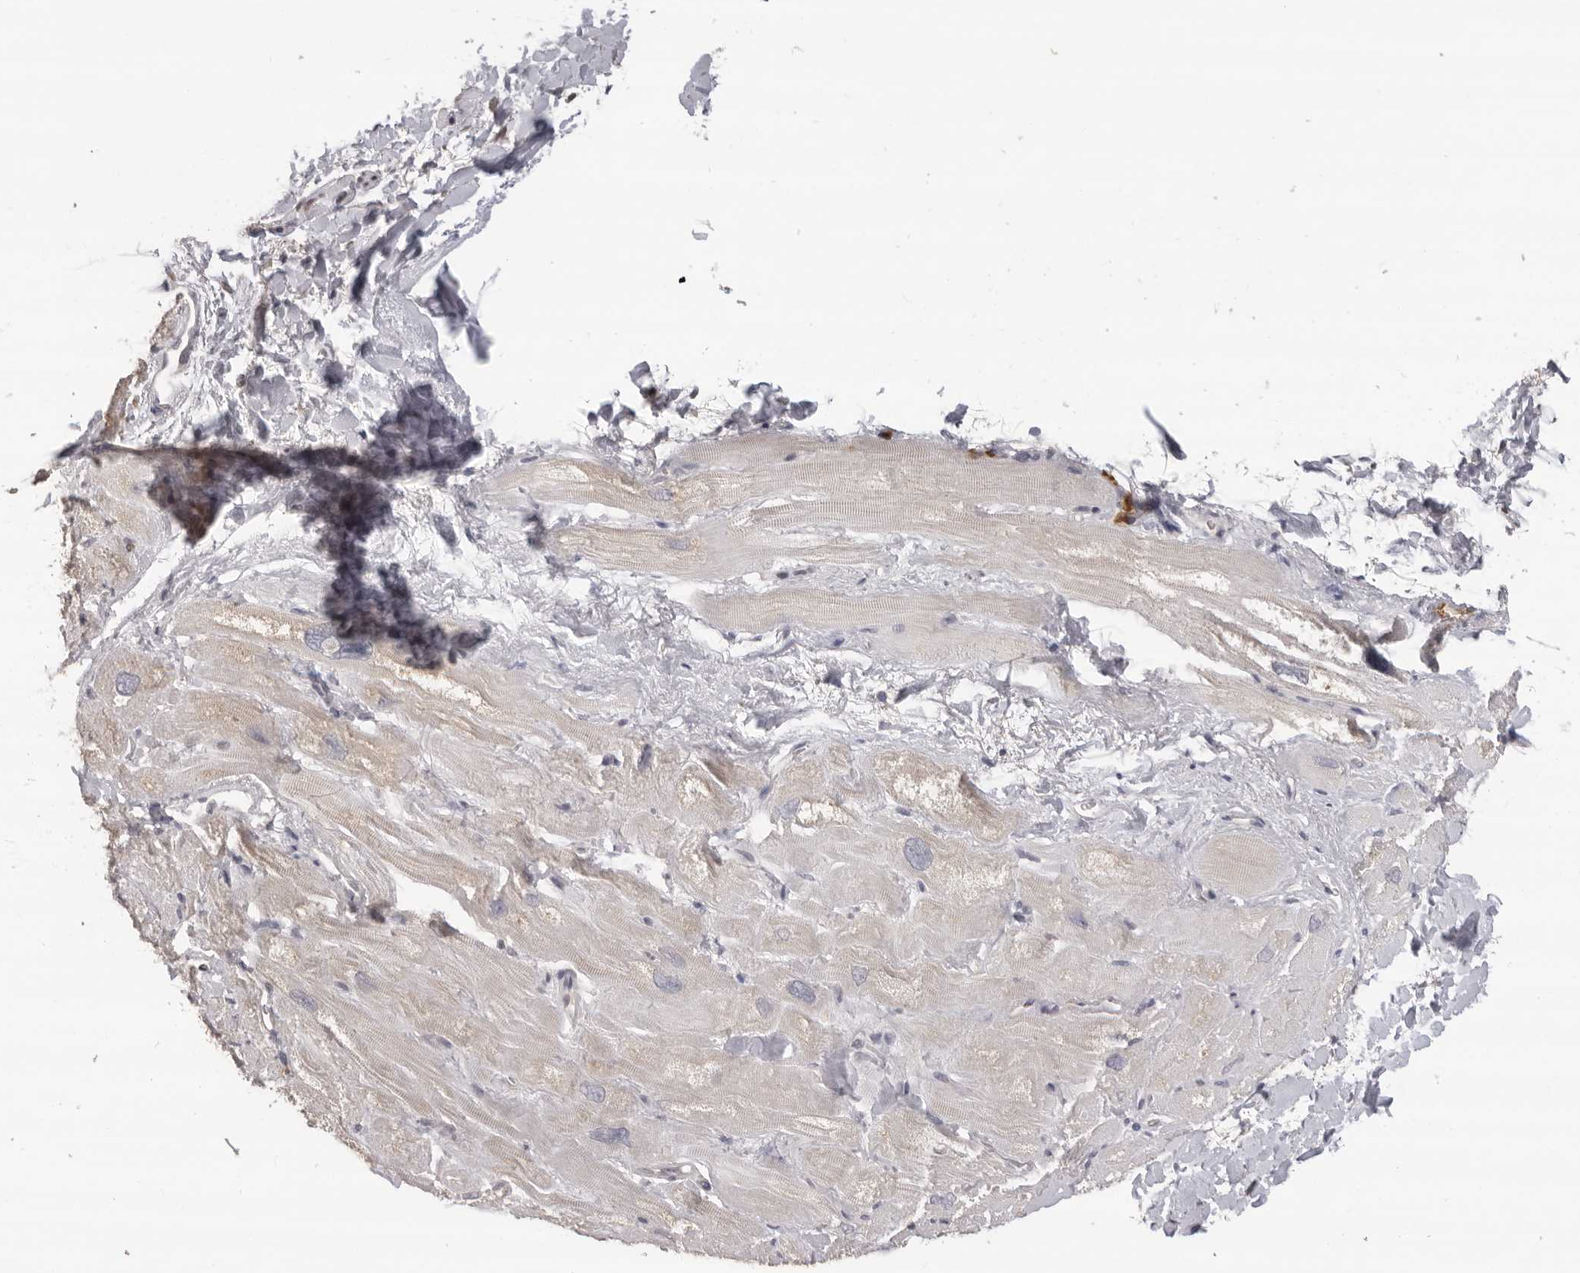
{"staining": {"intensity": "weak", "quantity": "<25%", "location": "cytoplasmic/membranous"}, "tissue": "heart muscle", "cell_type": "Cardiomyocytes", "image_type": "normal", "snomed": [{"axis": "morphology", "description": "Normal tissue, NOS"}, {"axis": "topography", "description": "Heart"}], "caption": "DAB immunohistochemical staining of normal human heart muscle demonstrates no significant staining in cardiomyocytes.", "gene": "IL31", "patient": {"sex": "male", "age": 49}}